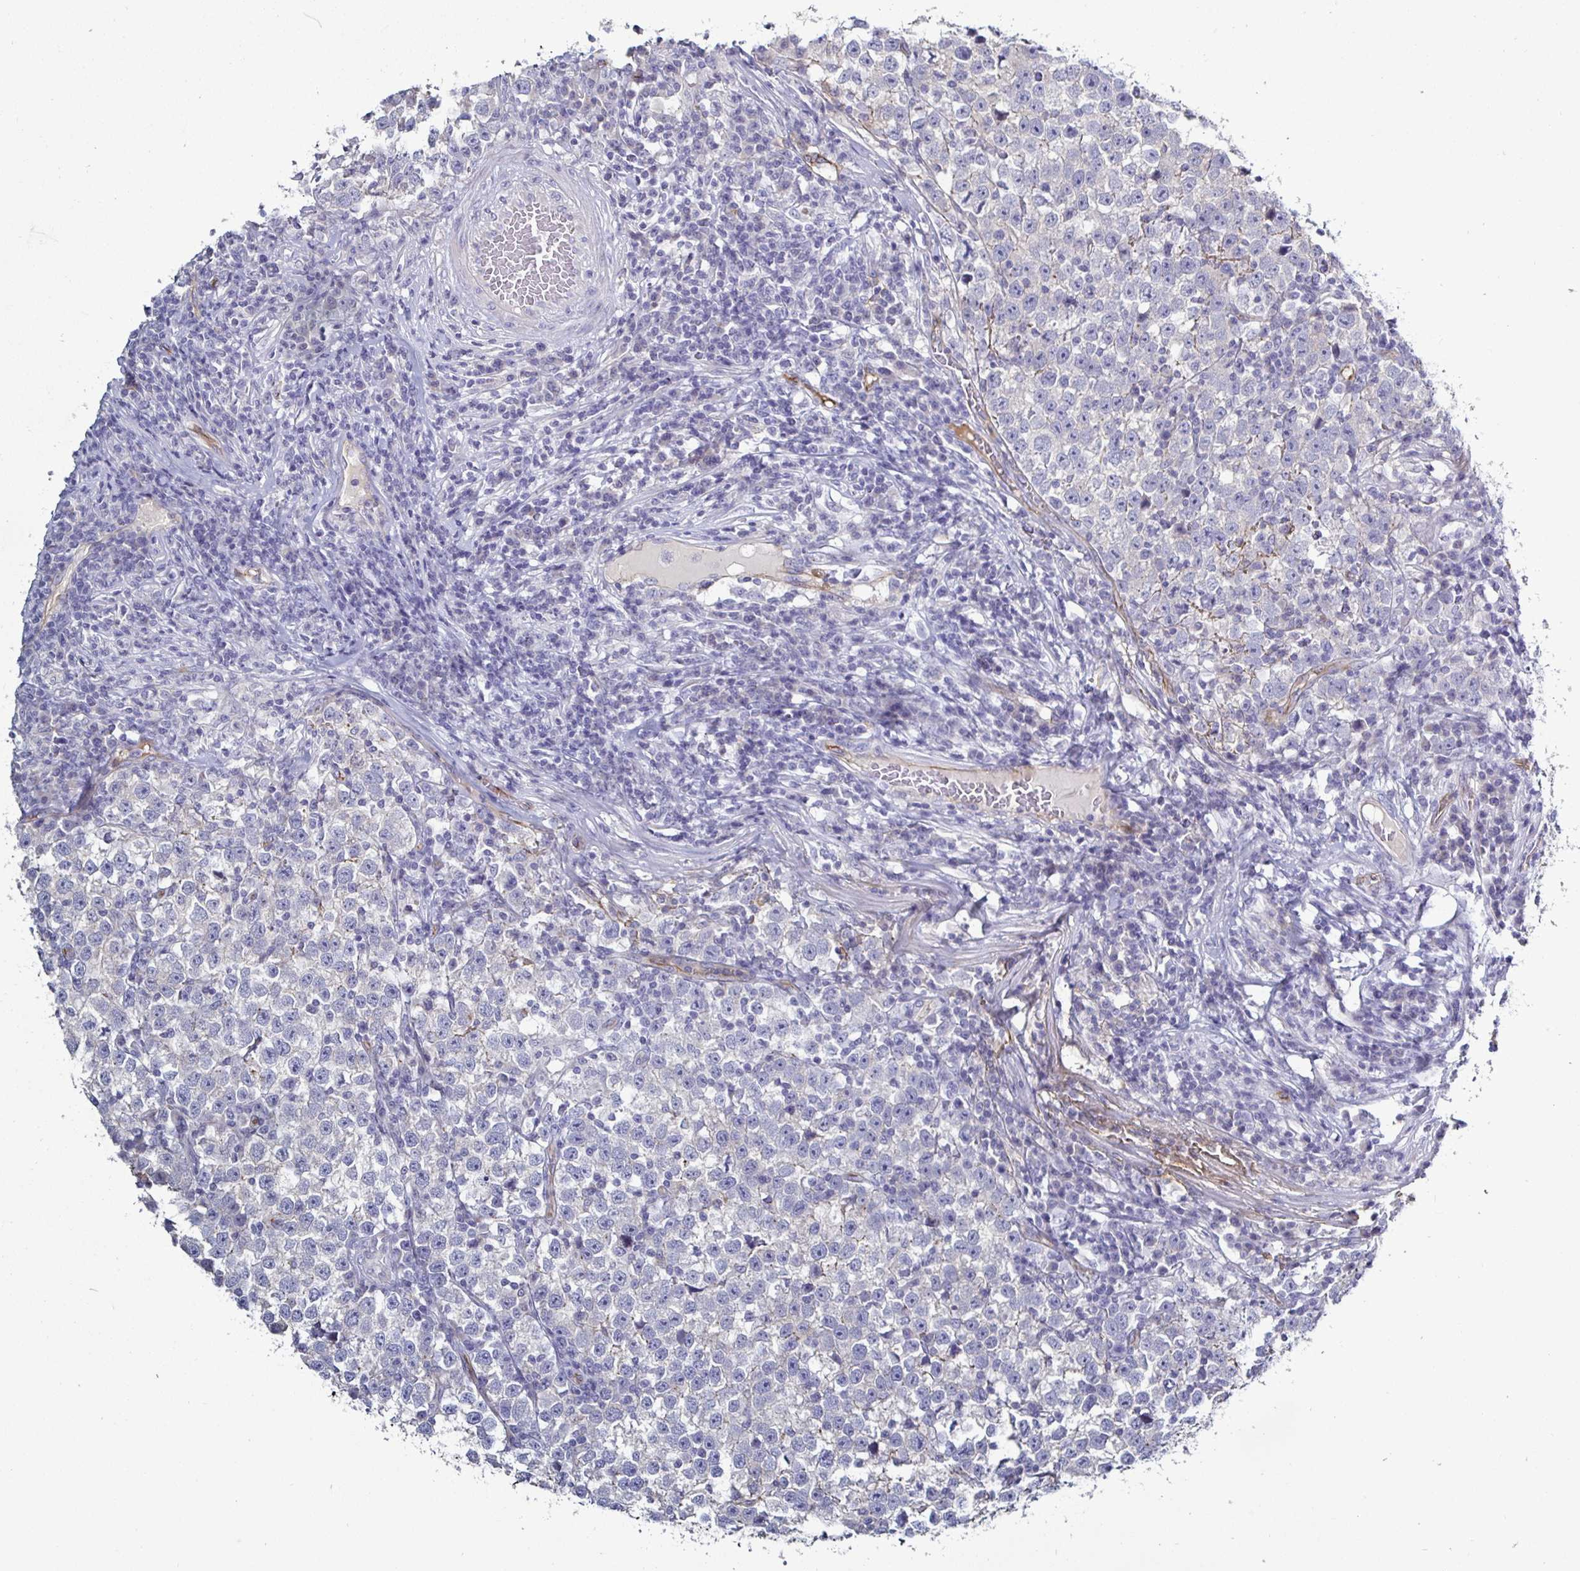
{"staining": {"intensity": "negative", "quantity": "none", "location": "none"}, "tissue": "testis cancer", "cell_type": "Tumor cells", "image_type": "cancer", "snomed": [{"axis": "morphology", "description": "Seminoma, NOS"}, {"axis": "topography", "description": "Testis"}], "caption": "A photomicrograph of testis seminoma stained for a protein displays no brown staining in tumor cells. (DAB (3,3'-diaminobenzidine) immunohistochemistry, high magnification).", "gene": "ACSBG2", "patient": {"sex": "male", "age": 43}}